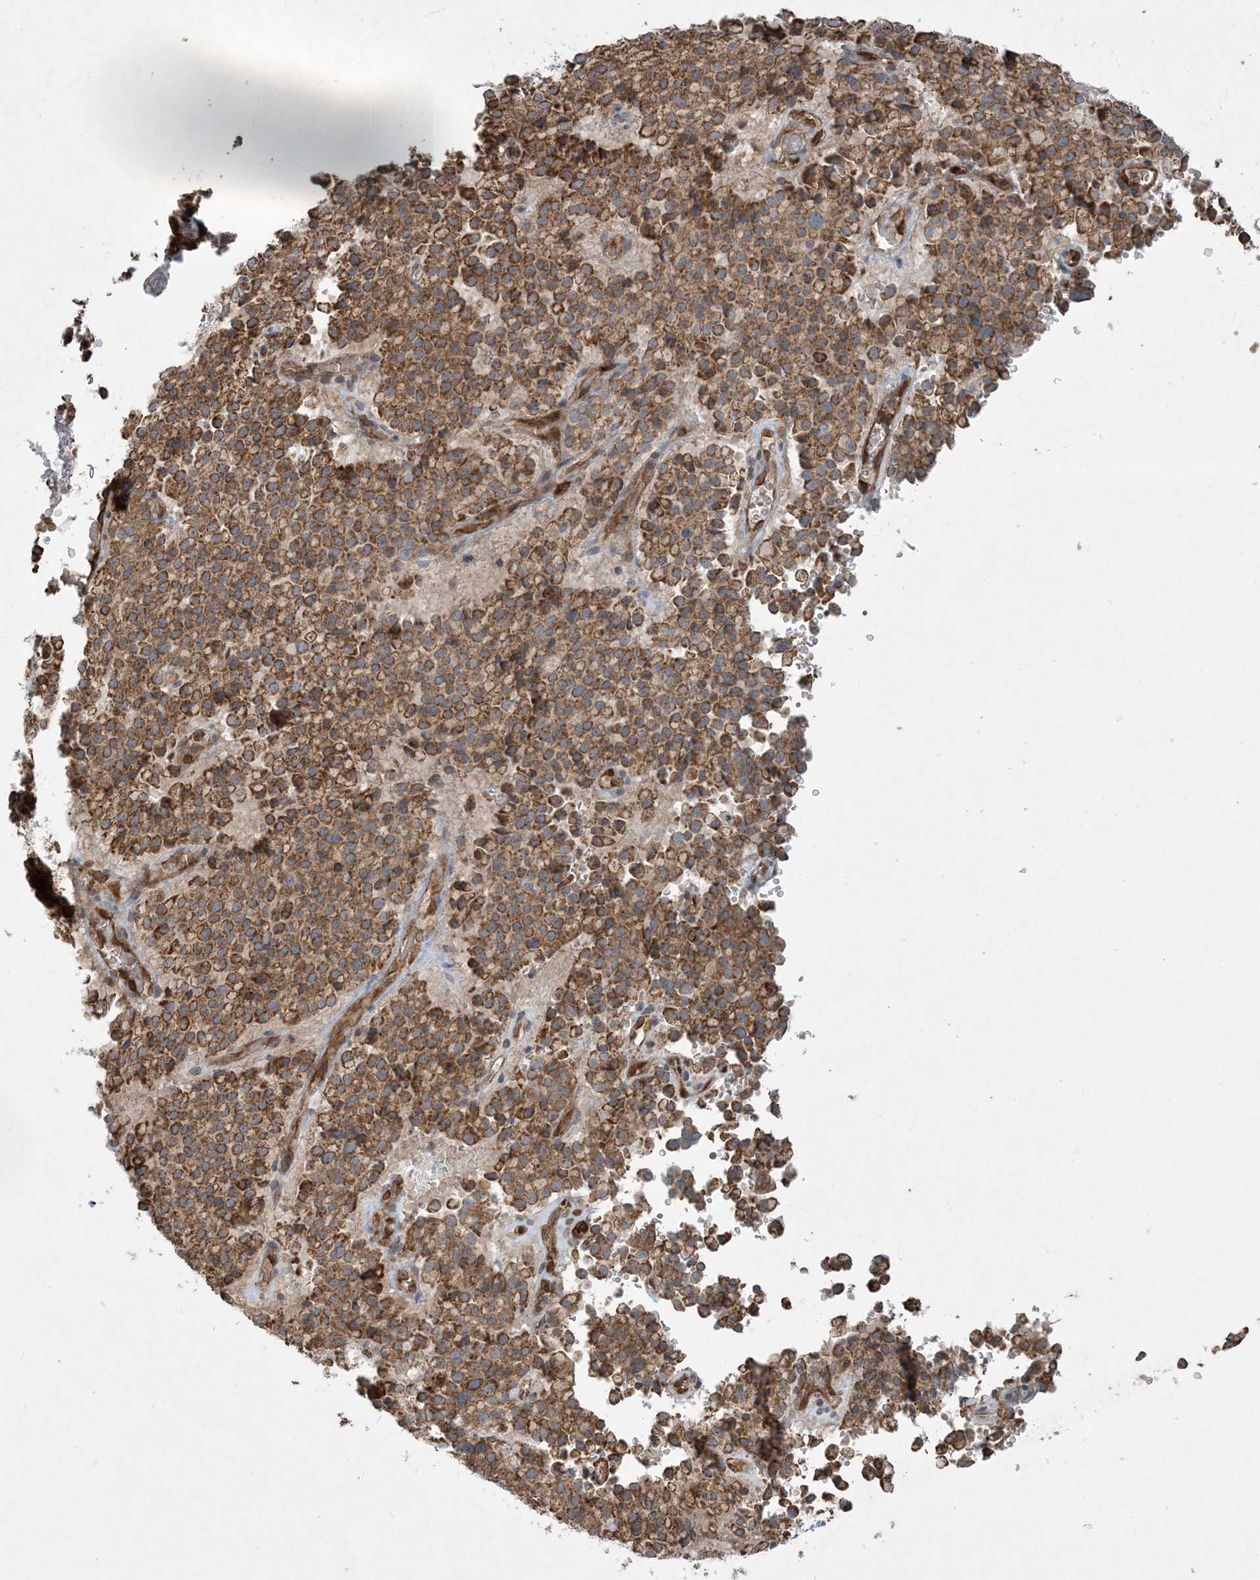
{"staining": {"intensity": "moderate", "quantity": ">75%", "location": "cytoplasmic/membranous"}, "tissue": "pancreatic cancer", "cell_type": "Tumor cells", "image_type": "cancer", "snomed": [{"axis": "morphology", "description": "Adenocarcinoma, NOS"}, {"axis": "topography", "description": "Pancreas"}], "caption": "A medium amount of moderate cytoplasmic/membranous staining is present in about >75% of tumor cells in pancreatic adenocarcinoma tissue.", "gene": "PPM1F", "patient": {"sex": "male", "age": 65}}